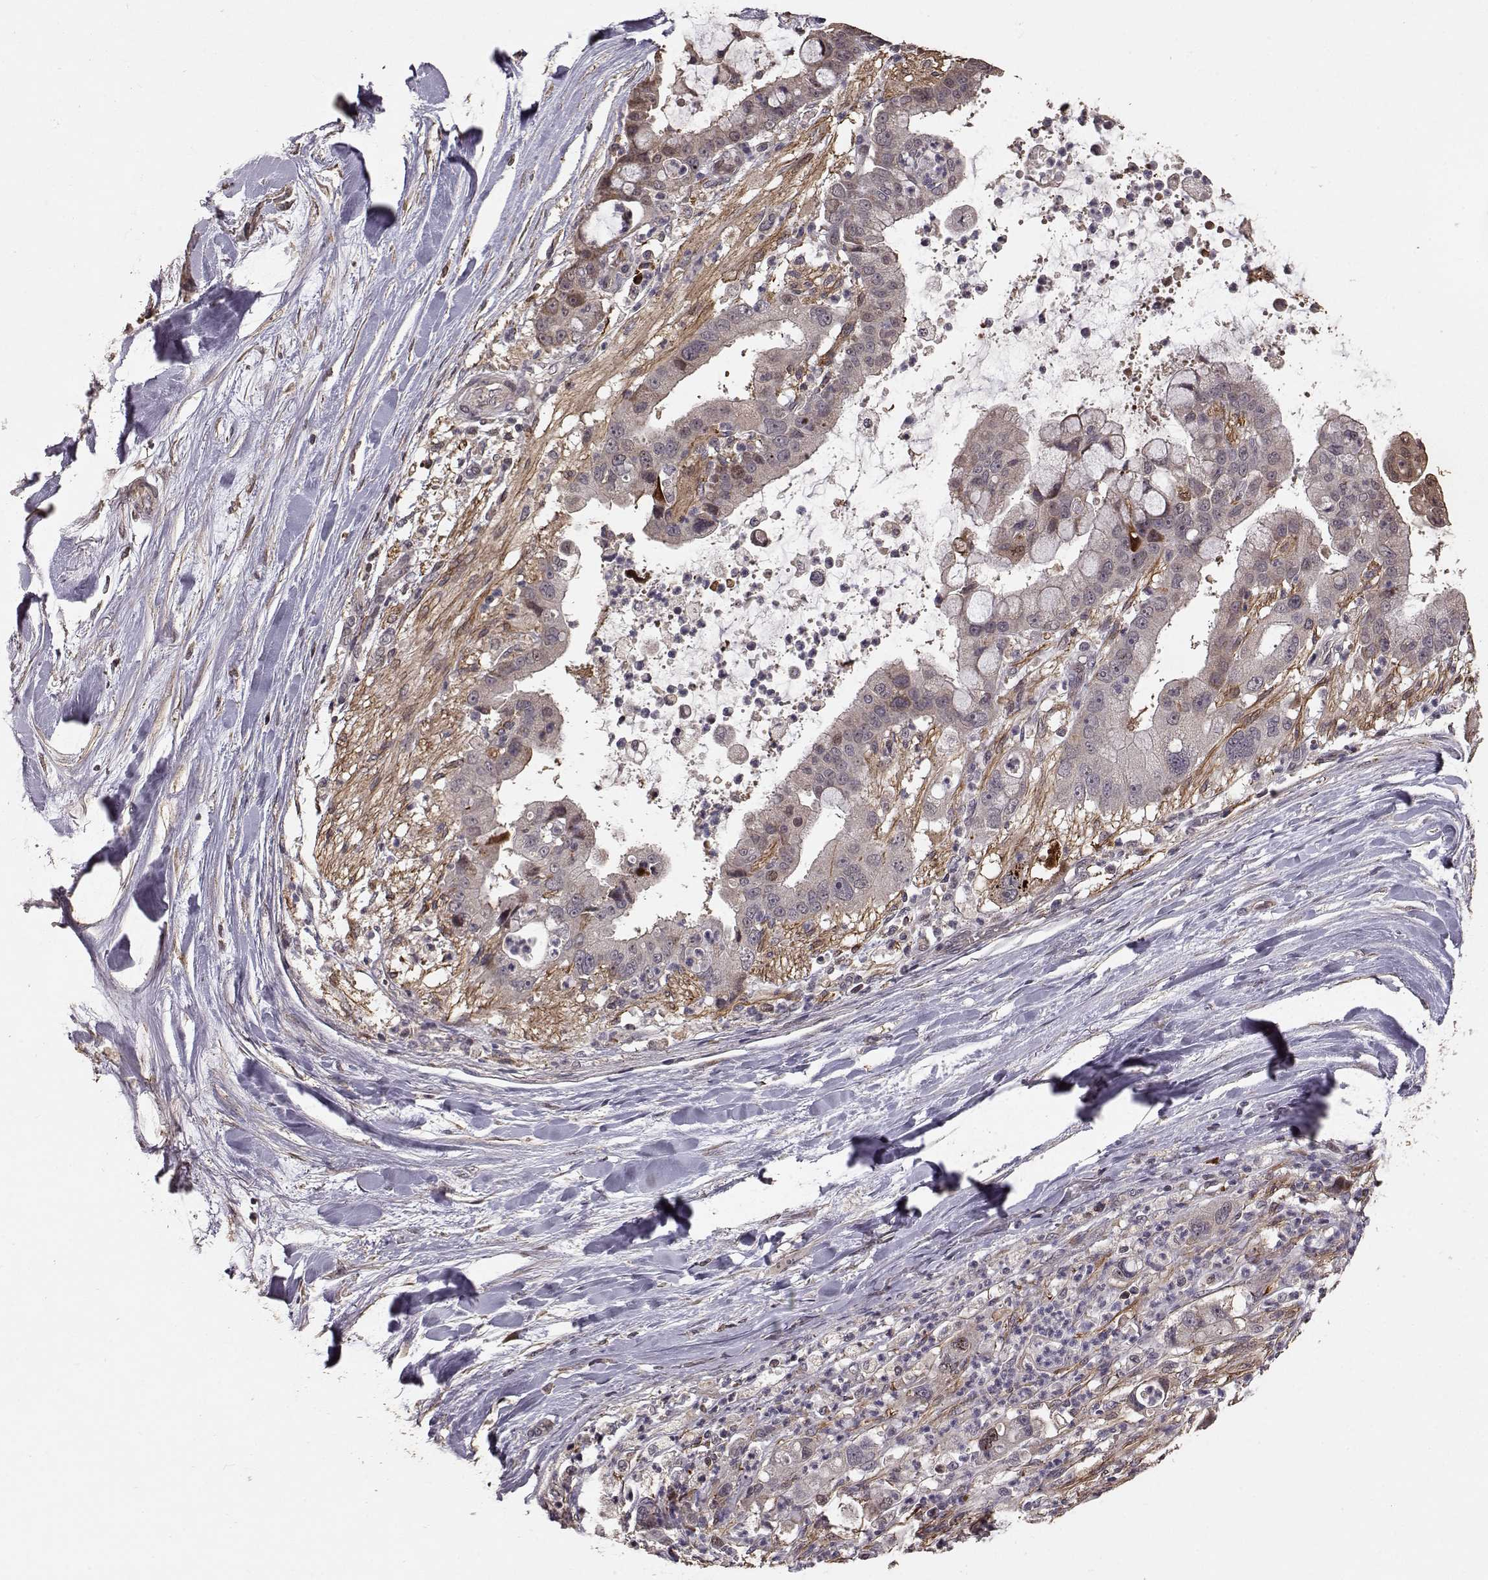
{"staining": {"intensity": "weak", "quantity": ">75%", "location": "cytoplasmic/membranous"}, "tissue": "liver cancer", "cell_type": "Tumor cells", "image_type": "cancer", "snomed": [{"axis": "morphology", "description": "Cholangiocarcinoma"}, {"axis": "topography", "description": "Liver"}], "caption": "Tumor cells reveal low levels of weak cytoplasmic/membranous positivity in approximately >75% of cells in human liver cancer (cholangiocarcinoma).", "gene": "USP15", "patient": {"sex": "female", "age": 54}}